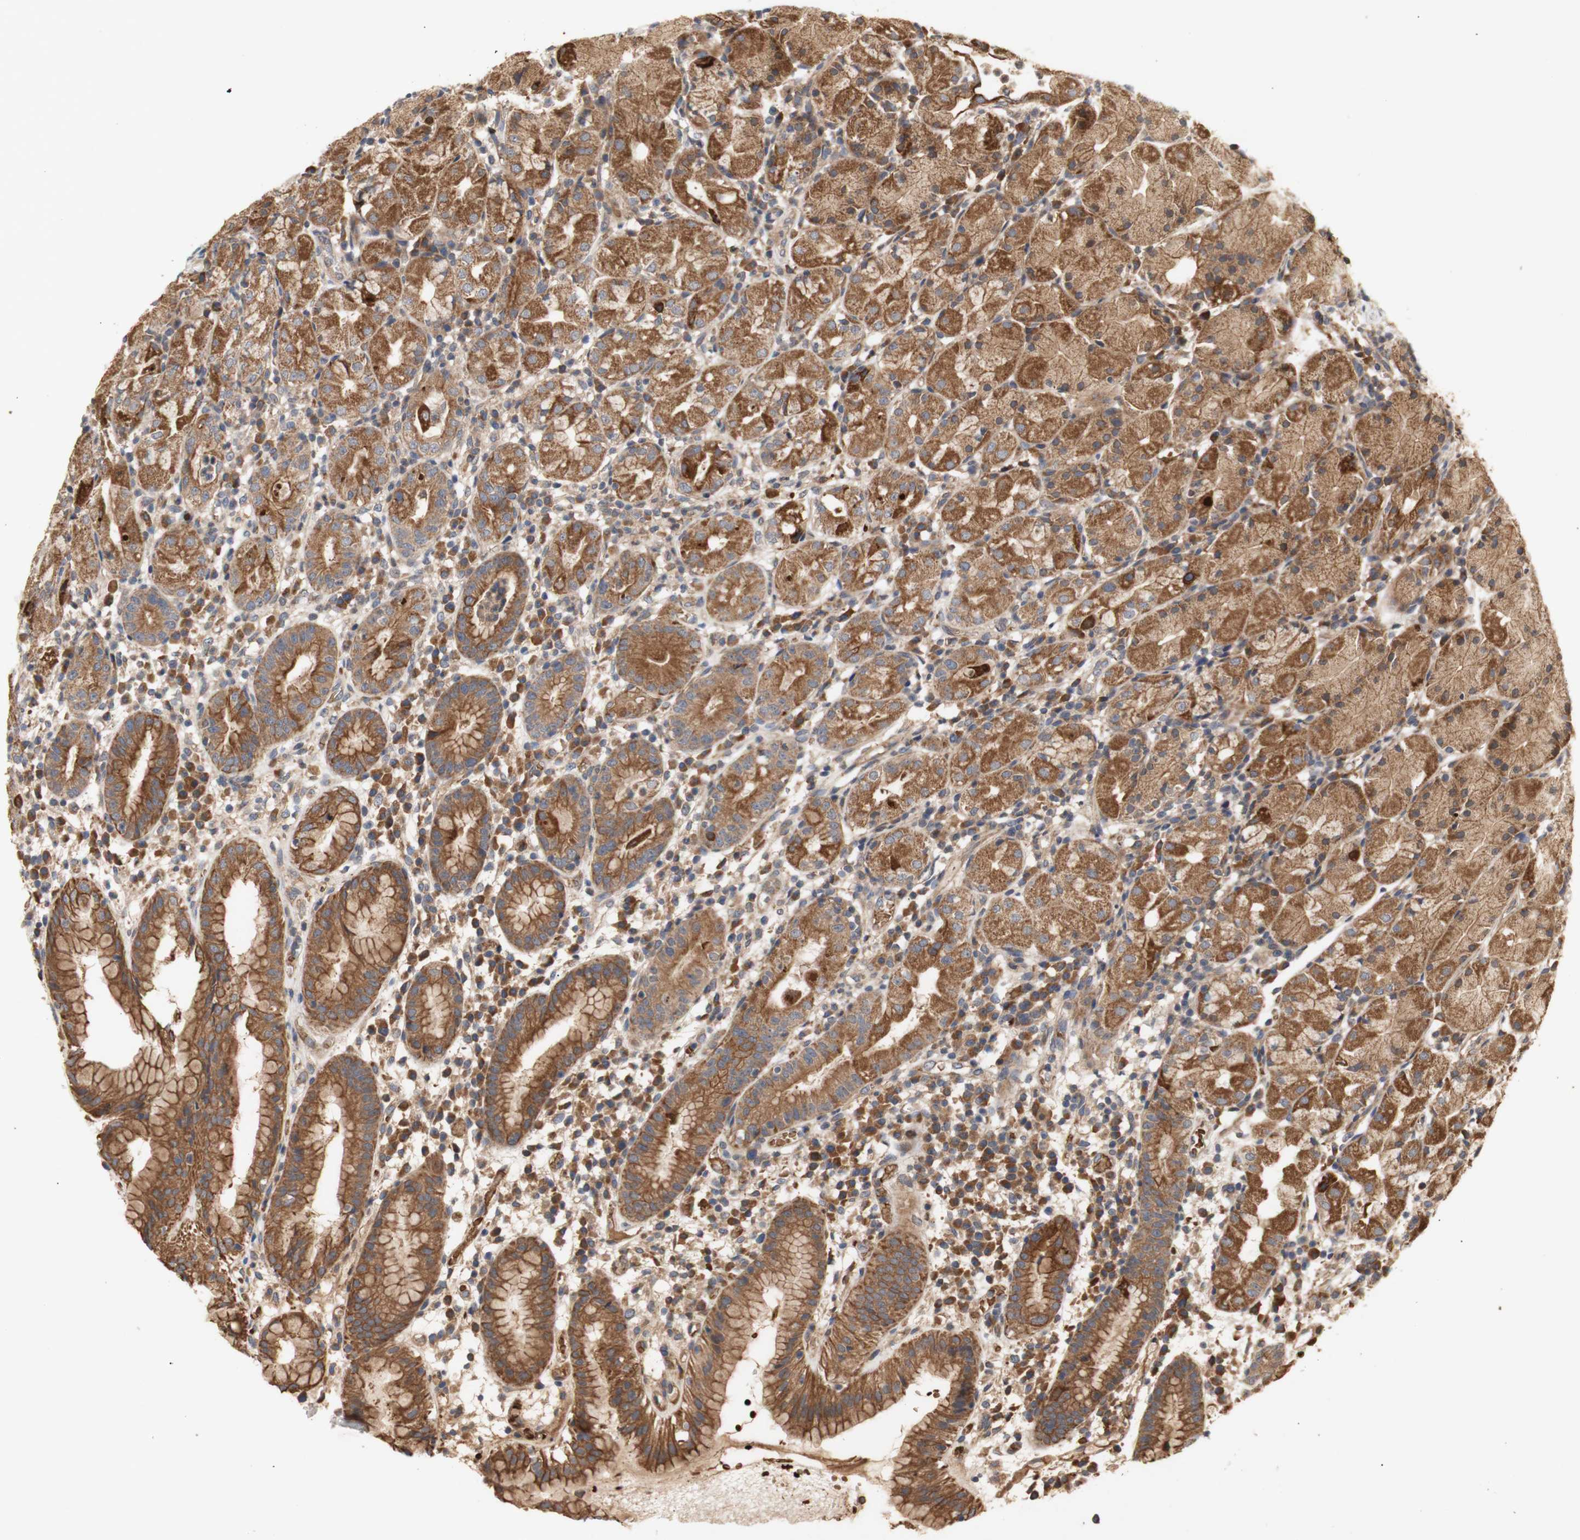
{"staining": {"intensity": "moderate", "quantity": ">75%", "location": "cytoplasmic/membranous"}, "tissue": "stomach", "cell_type": "Glandular cells", "image_type": "normal", "snomed": [{"axis": "morphology", "description": "Normal tissue, NOS"}, {"axis": "topography", "description": "Stomach"}, {"axis": "topography", "description": "Stomach, lower"}], "caption": "Benign stomach shows moderate cytoplasmic/membranous staining in about >75% of glandular cells (IHC, brightfield microscopy, high magnification)..", "gene": "PKN1", "patient": {"sex": "female", "age": 75}}